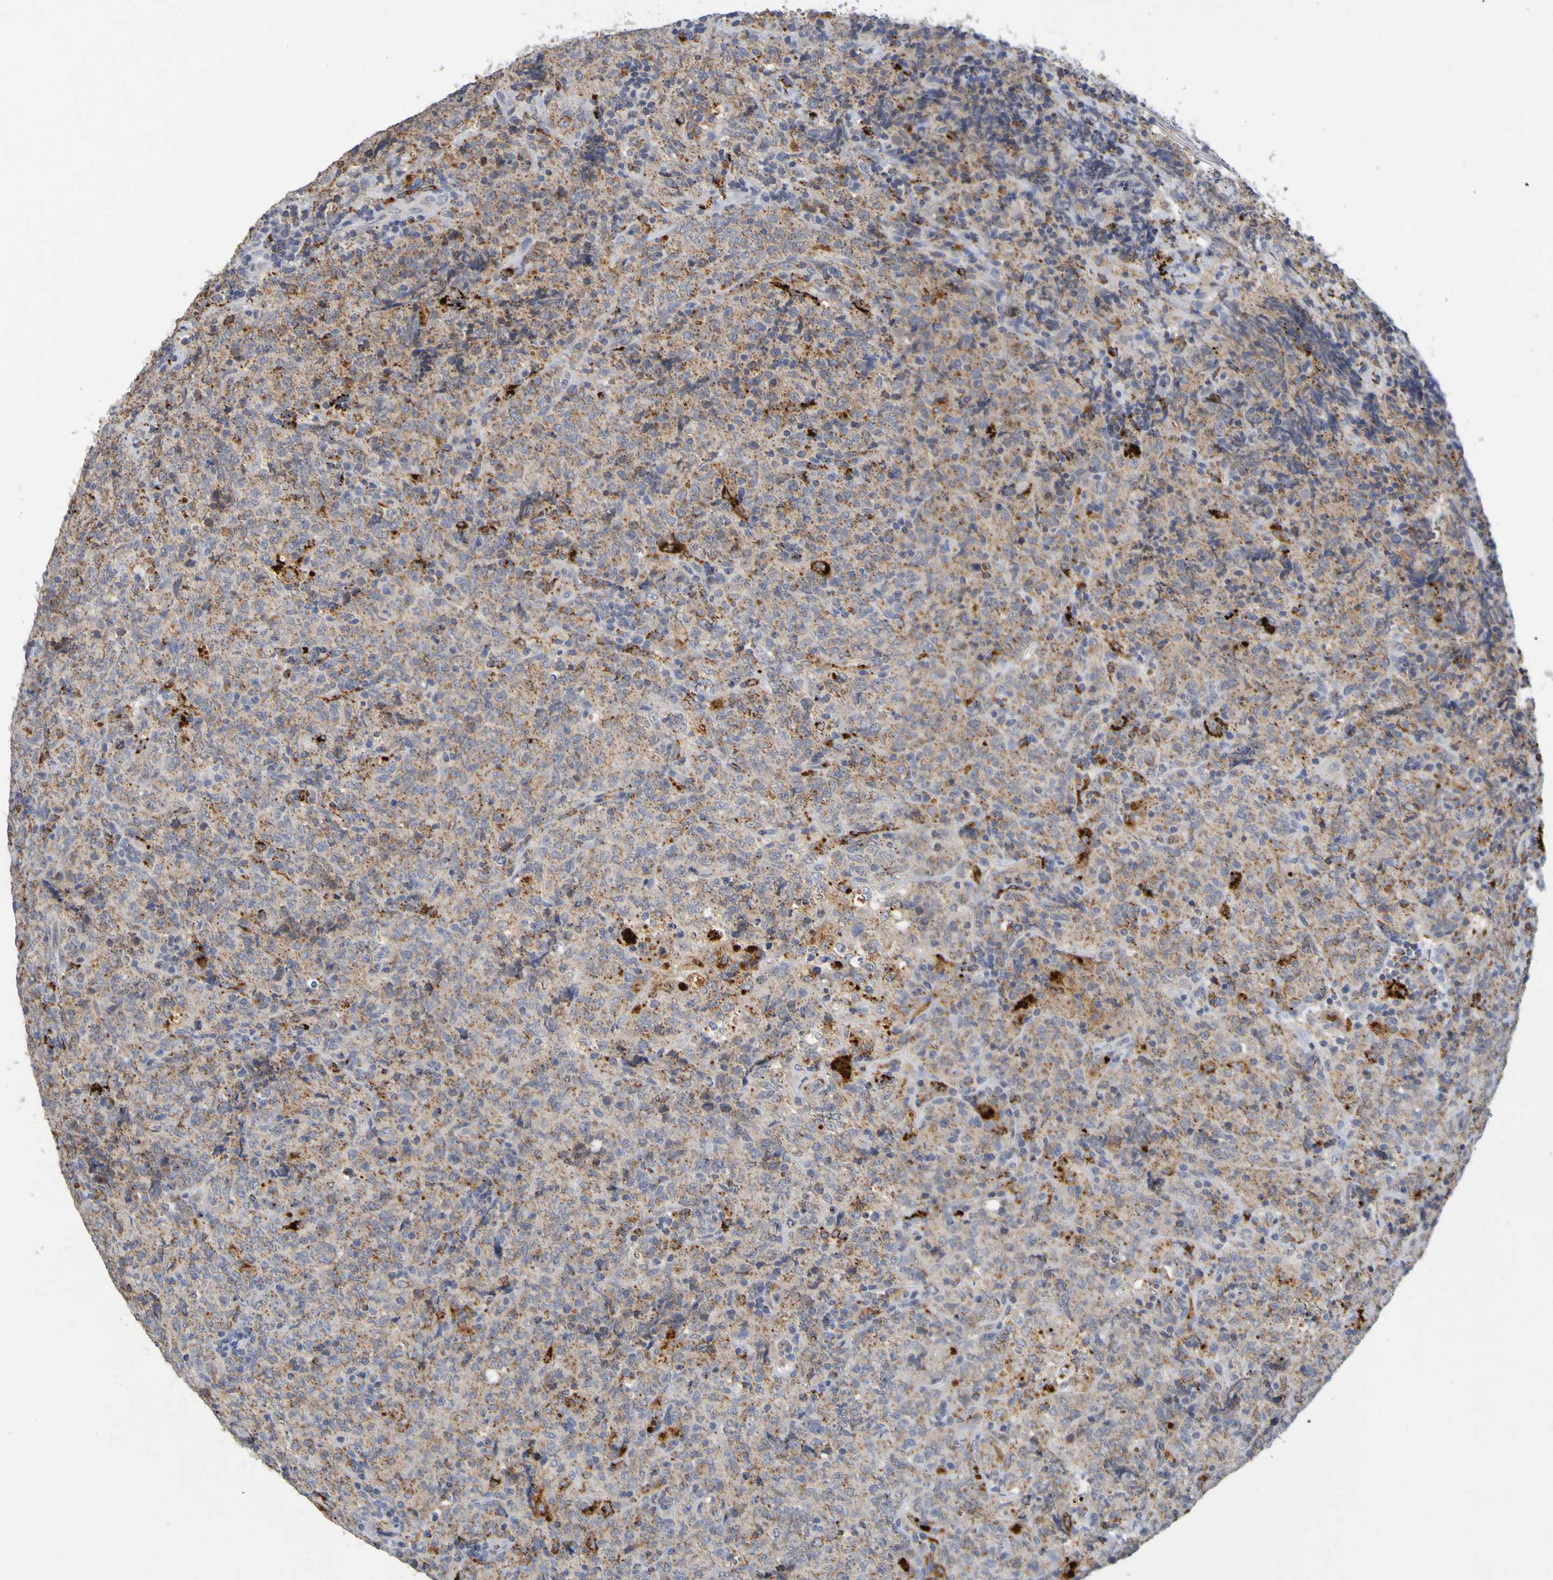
{"staining": {"intensity": "moderate", "quantity": "25%-75%", "location": "cytoplasmic/membranous"}, "tissue": "lymphoma", "cell_type": "Tumor cells", "image_type": "cancer", "snomed": [{"axis": "morphology", "description": "Malignant lymphoma, non-Hodgkin's type, High grade"}, {"axis": "topography", "description": "Tonsil"}], "caption": "Human high-grade malignant lymphoma, non-Hodgkin's type stained for a protein (brown) reveals moderate cytoplasmic/membranous positive staining in approximately 25%-75% of tumor cells.", "gene": "TPH1", "patient": {"sex": "female", "age": 36}}